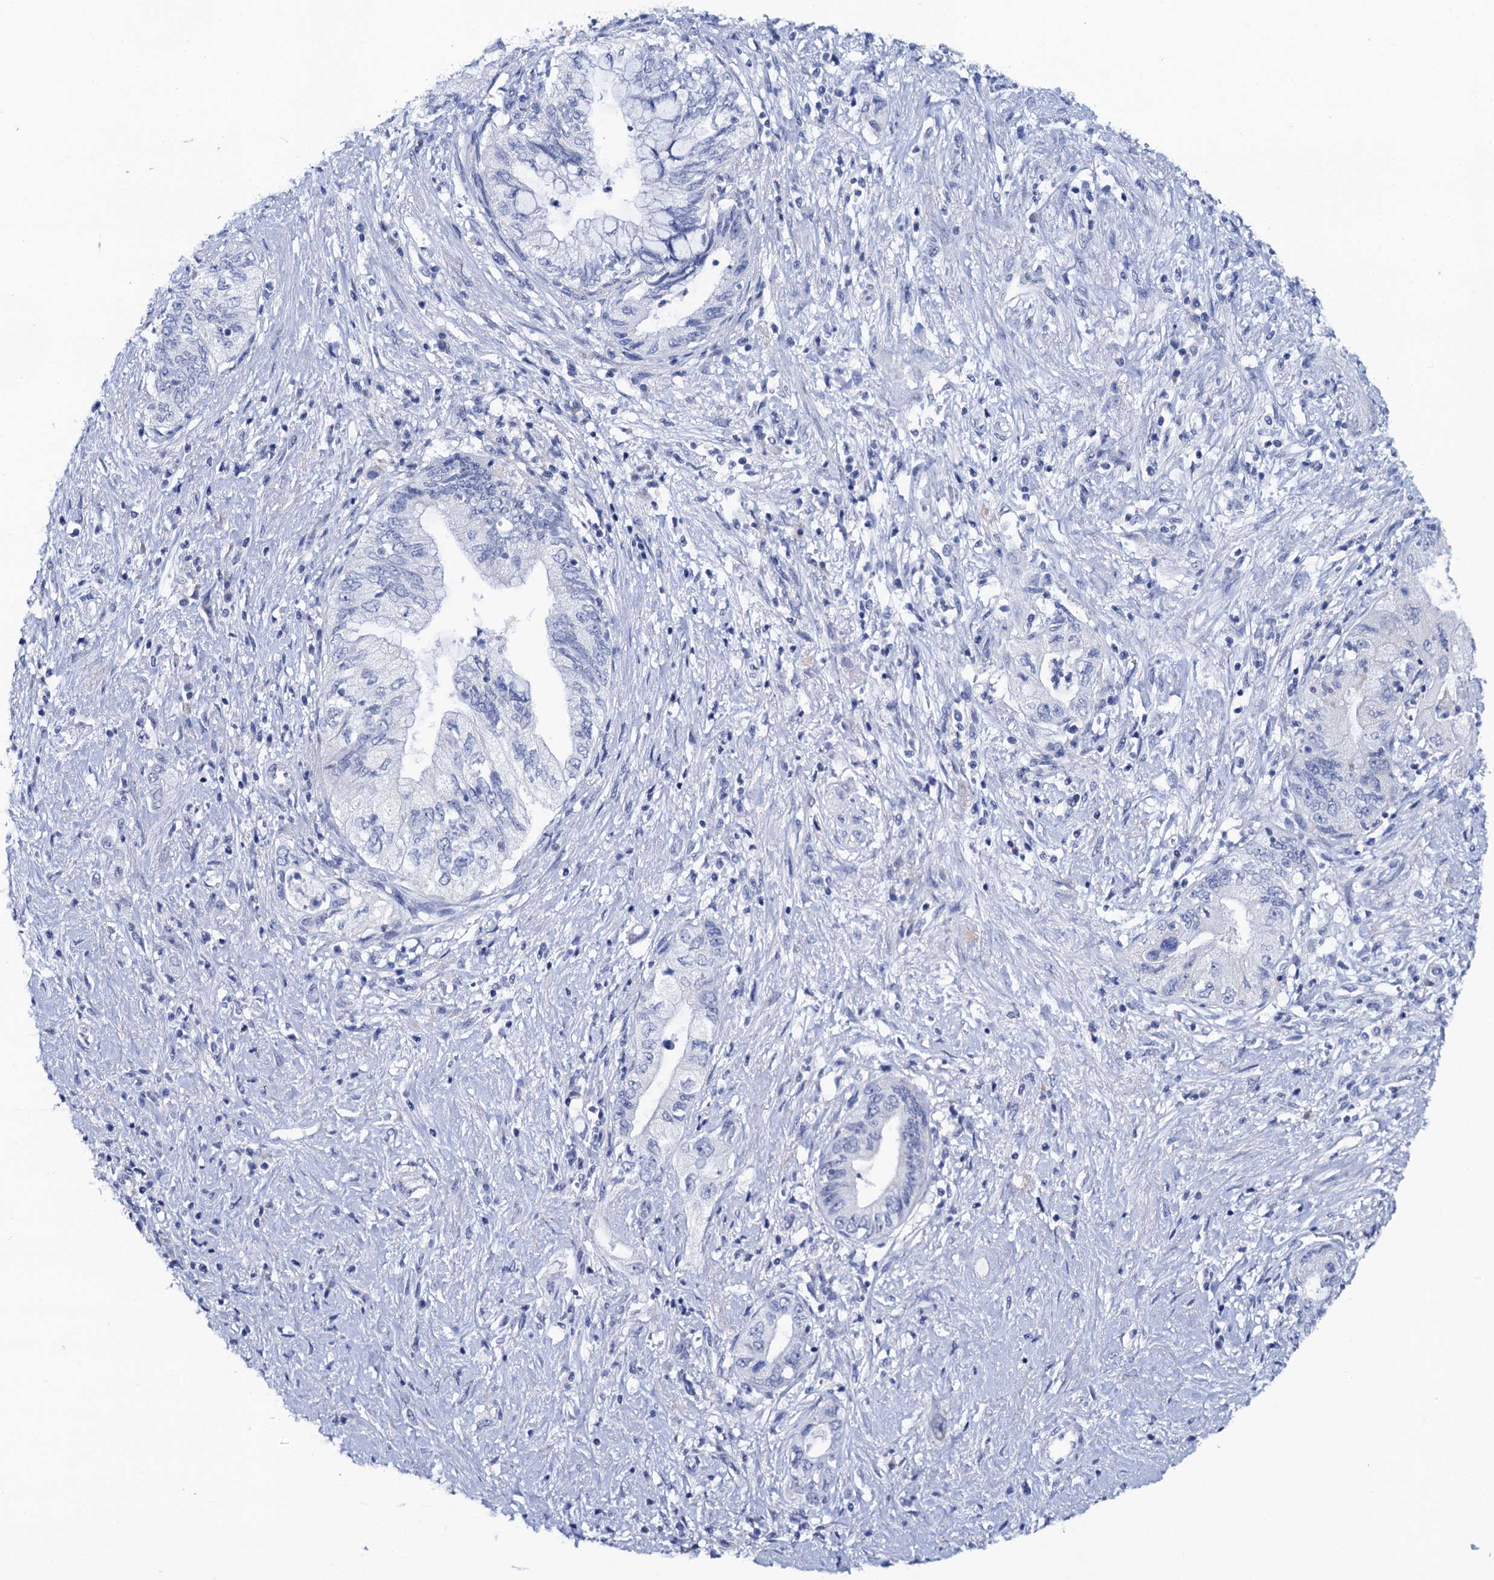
{"staining": {"intensity": "negative", "quantity": "none", "location": "none"}, "tissue": "pancreatic cancer", "cell_type": "Tumor cells", "image_type": "cancer", "snomed": [{"axis": "morphology", "description": "Adenocarcinoma, NOS"}, {"axis": "topography", "description": "Pancreas"}], "caption": "DAB (3,3'-diaminobenzidine) immunohistochemical staining of human pancreatic adenocarcinoma exhibits no significant staining in tumor cells.", "gene": "LYPD3", "patient": {"sex": "female", "age": 73}}